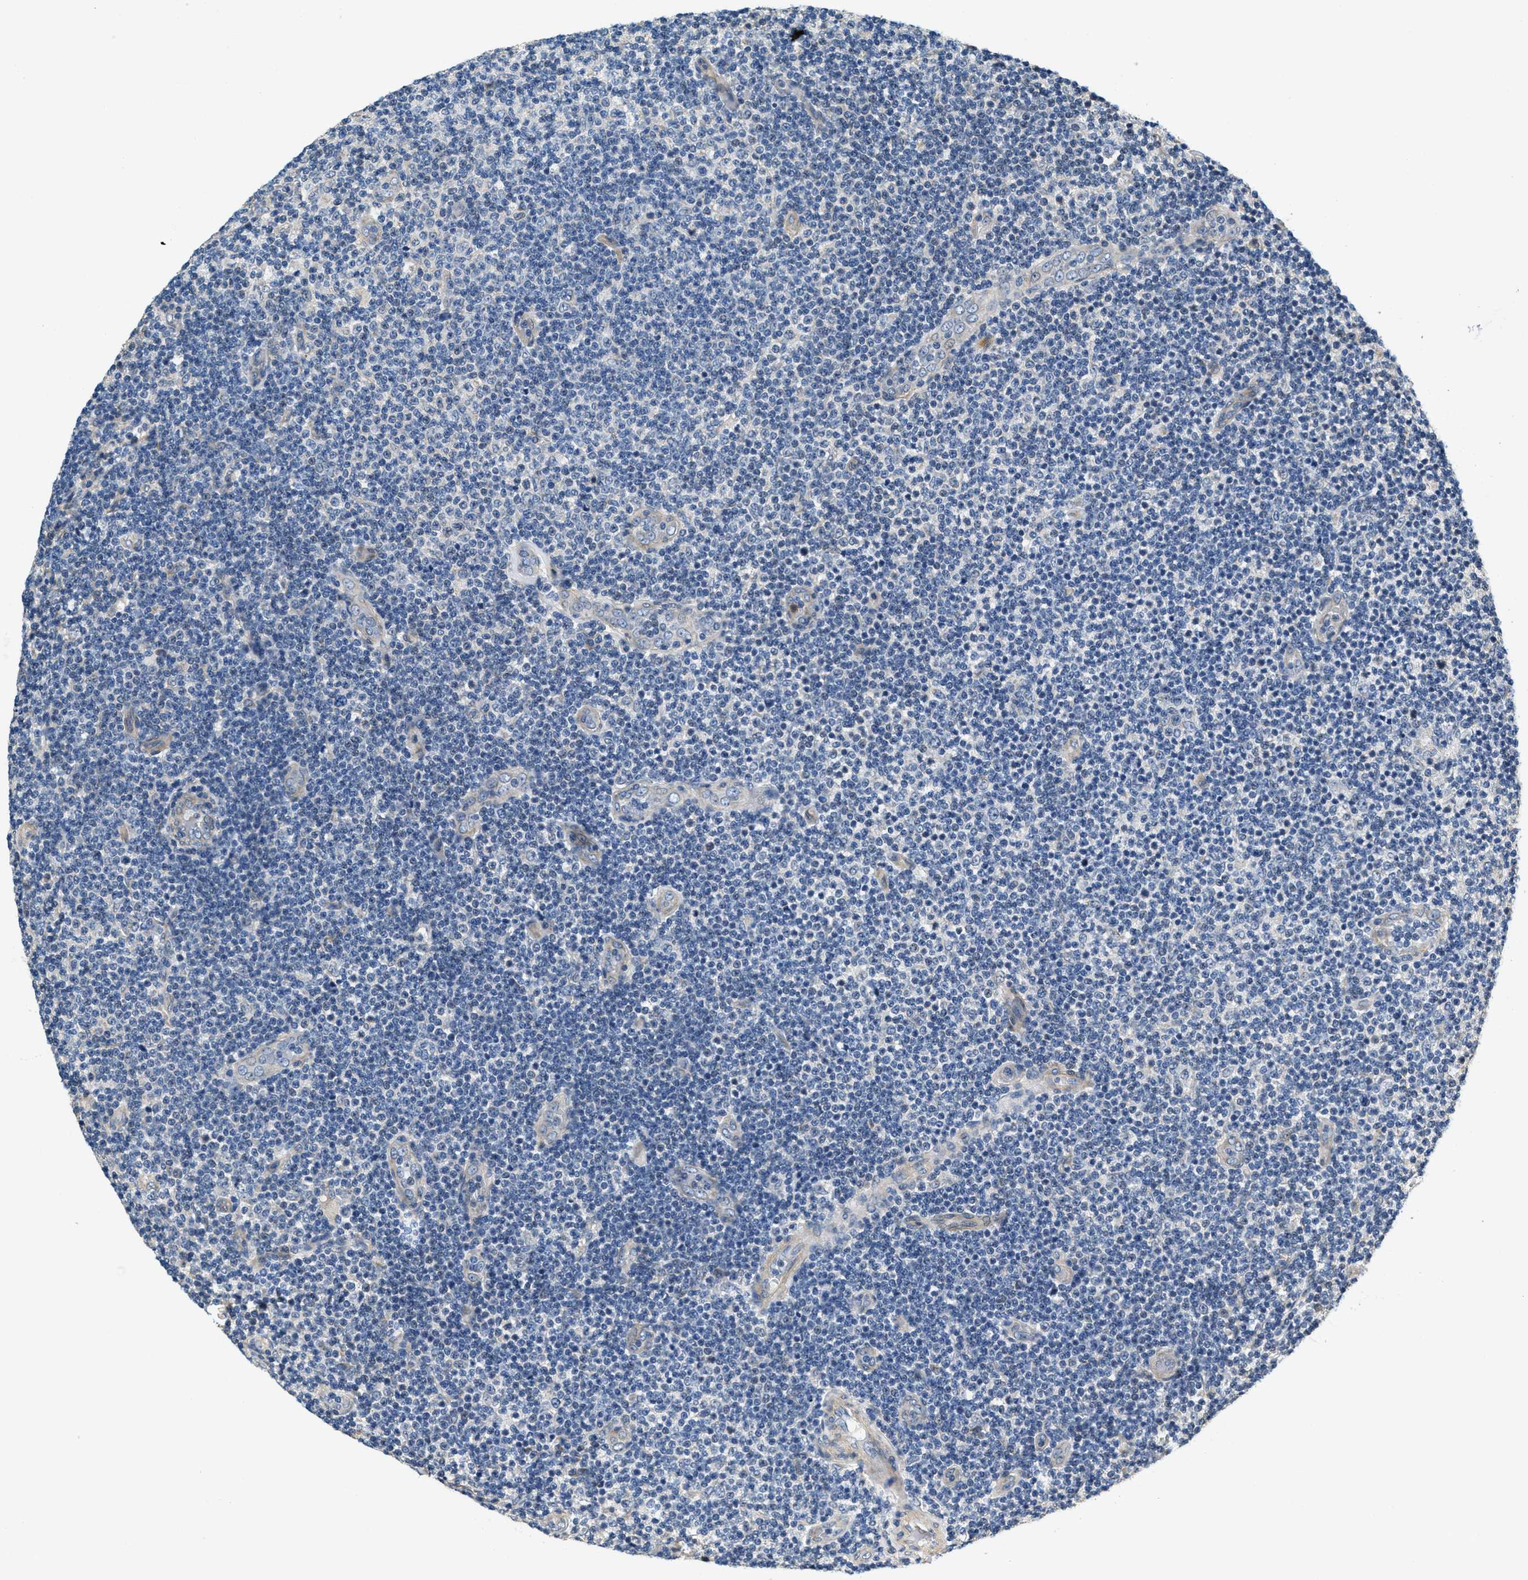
{"staining": {"intensity": "negative", "quantity": "none", "location": "none"}, "tissue": "lymphoma", "cell_type": "Tumor cells", "image_type": "cancer", "snomed": [{"axis": "morphology", "description": "Malignant lymphoma, non-Hodgkin's type, Low grade"}, {"axis": "topography", "description": "Lymph node"}], "caption": "This is a histopathology image of IHC staining of lymphoma, which shows no staining in tumor cells. (Immunohistochemistry (ihc), brightfield microscopy, high magnification).", "gene": "TOMM70", "patient": {"sex": "male", "age": 83}}